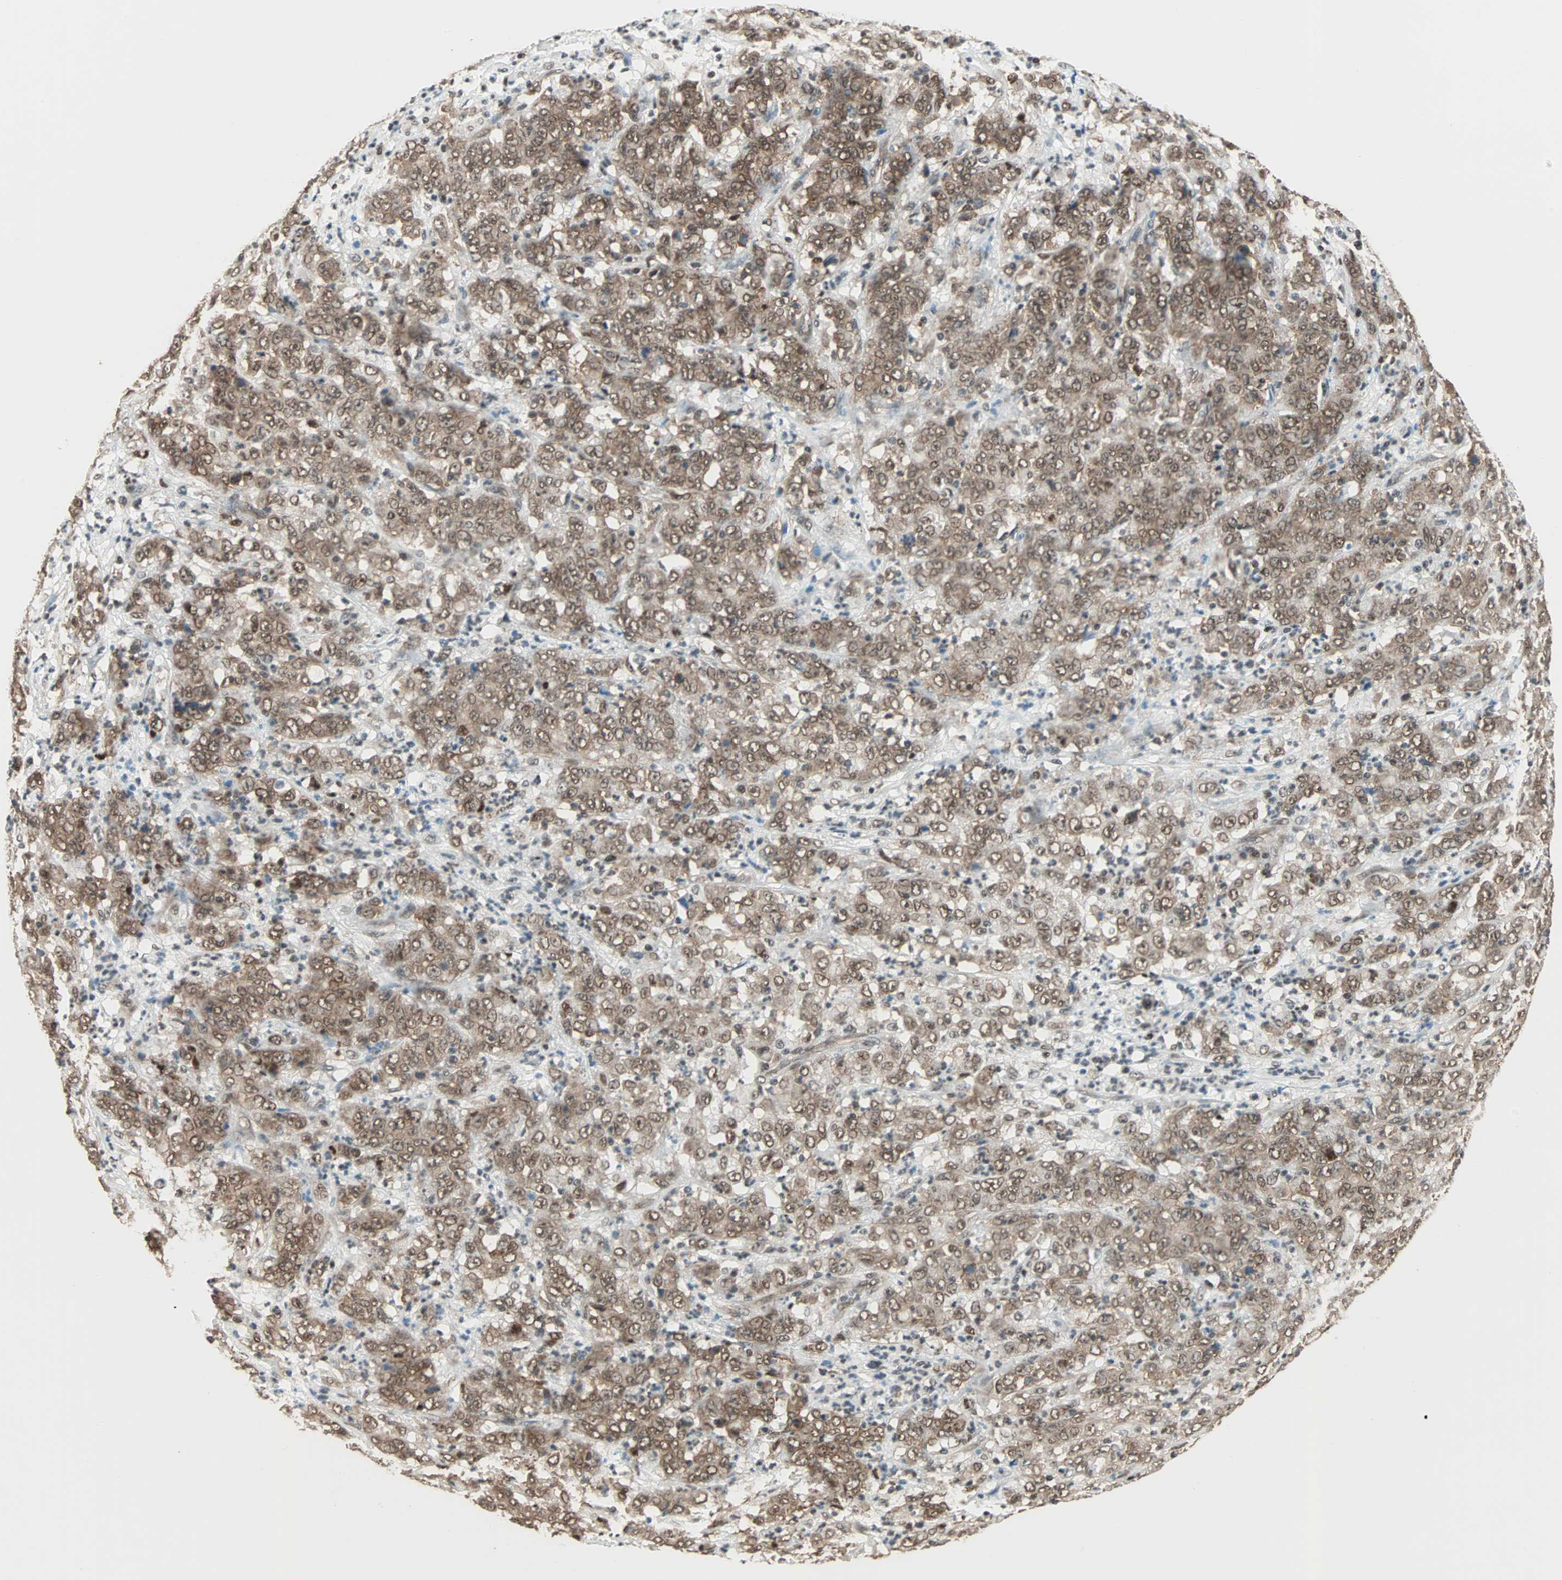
{"staining": {"intensity": "moderate", "quantity": ">75%", "location": "cytoplasmic/membranous,nuclear"}, "tissue": "stomach cancer", "cell_type": "Tumor cells", "image_type": "cancer", "snomed": [{"axis": "morphology", "description": "Adenocarcinoma, NOS"}, {"axis": "topography", "description": "Stomach, lower"}], "caption": "Stomach adenocarcinoma tissue reveals moderate cytoplasmic/membranous and nuclear expression in approximately >75% of tumor cells Immunohistochemistry stains the protein of interest in brown and the nuclei are stained blue.", "gene": "DAZAP1", "patient": {"sex": "female", "age": 71}}